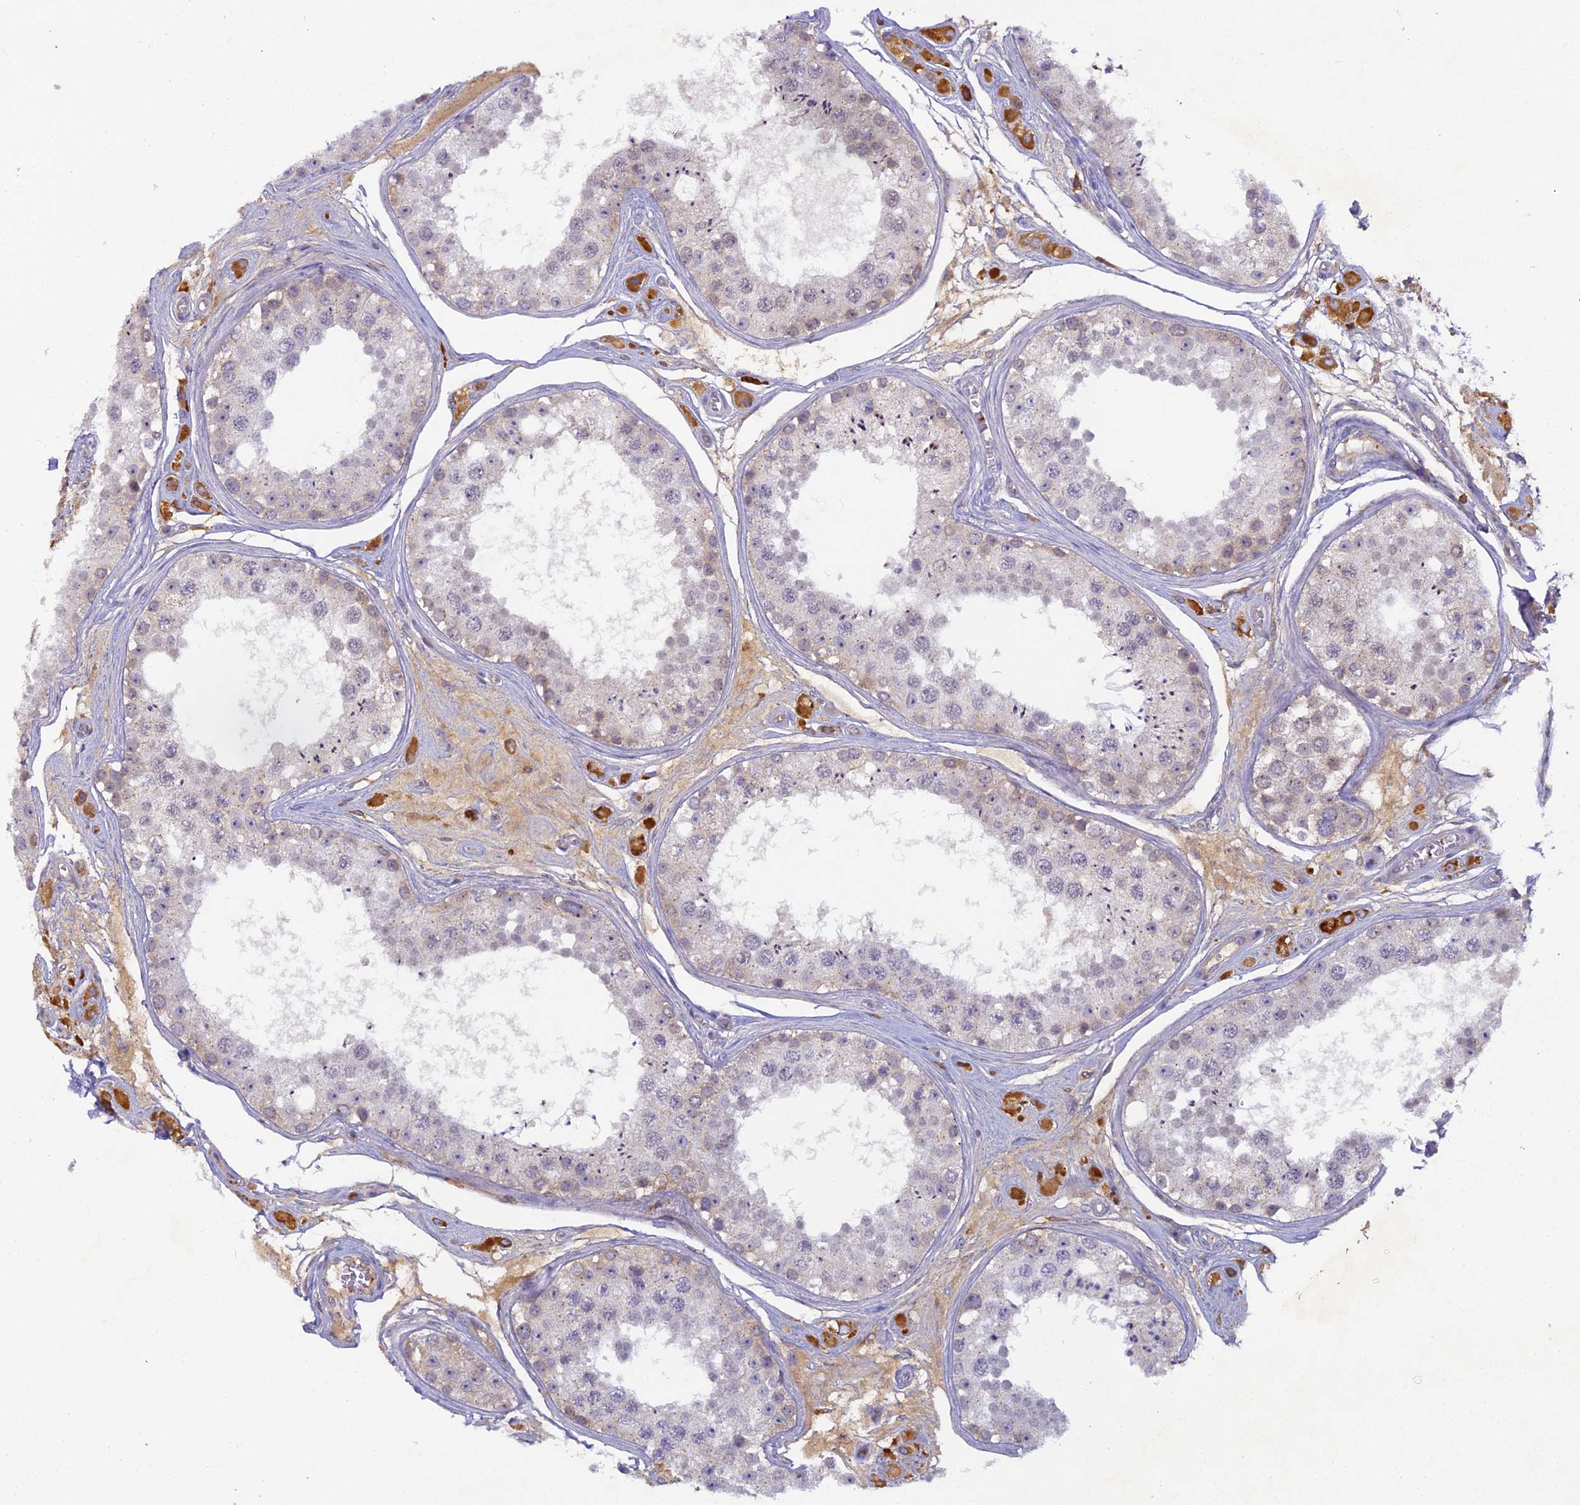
{"staining": {"intensity": "moderate", "quantity": "<25%", "location": "cytoplasmic/membranous"}, "tissue": "testis", "cell_type": "Cells in seminiferous ducts", "image_type": "normal", "snomed": [{"axis": "morphology", "description": "Normal tissue, NOS"}, {"axis": "topography", "description": "Testis"}], "caption": "This photomicrograph displays benign testis stained with immunohistochemistry (IHC) to label a protein in brown. The cytoplasmic/membranous of cells in seminiferous ducts show moderate positivity for the protein. Nuclei are counter-stained blue.", "gene": "FYB1", "patient": {"sex": "male", "age": 25}}